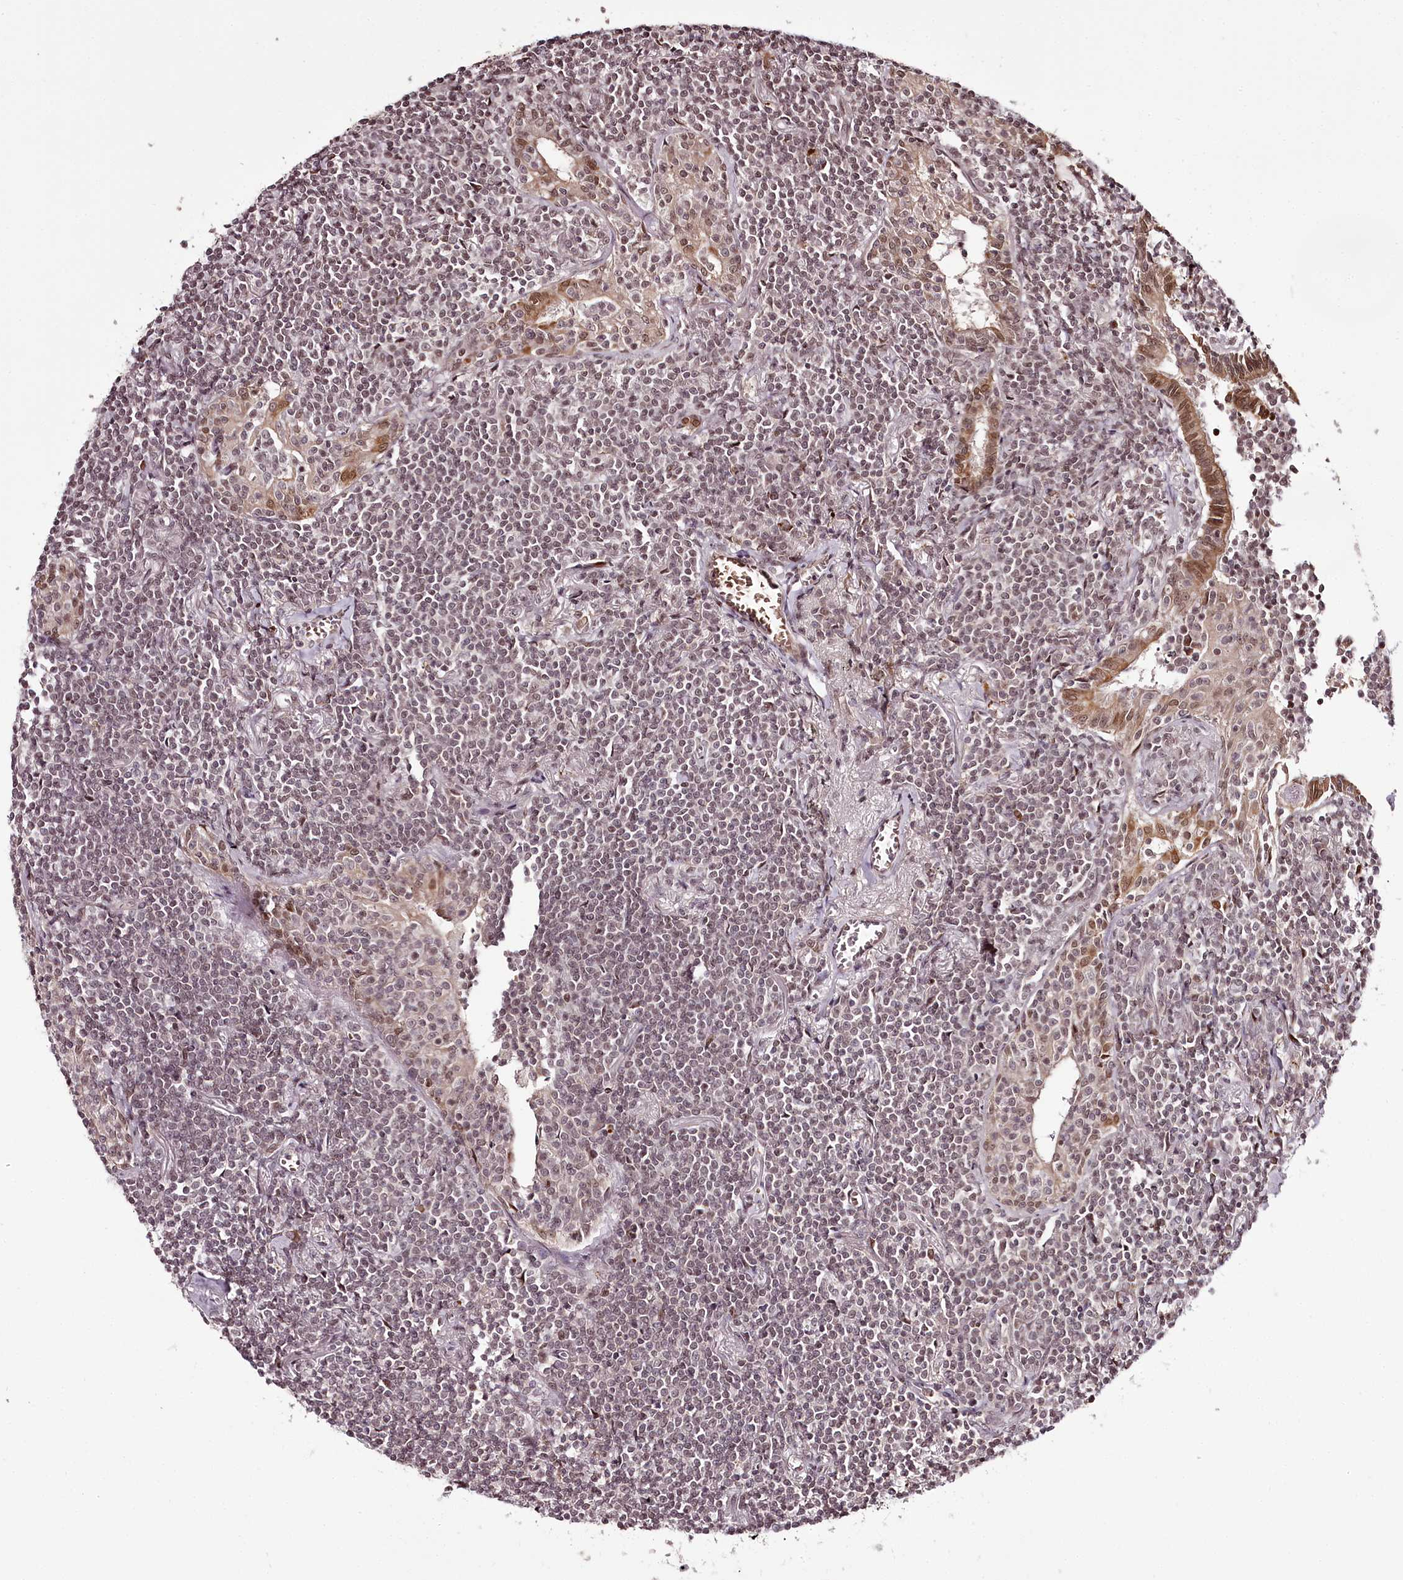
{"staining": {"intensity": "weak", "quantity": "25%-75%", "location": "nuclear"}, "tissue": "lymphoma", "cell_type": "Tumor cells", "image_type": "cancer", "snomed": [{"axis": "morphology", "description": "Malignant lymphoma, non-Hodgkin's type, Low grade"}, {"axis": "topography", "description": "Lung"}], "caption": "Approximately 25%-75% of tumor cells in low-grade malignant lymphoma, non-Hodgkin's type reveal weak nuclear protein staining as visualized by brown immunohistochemical staining.", "gene": "THYN1", "patient": {"sex": "female", "age": 71}}